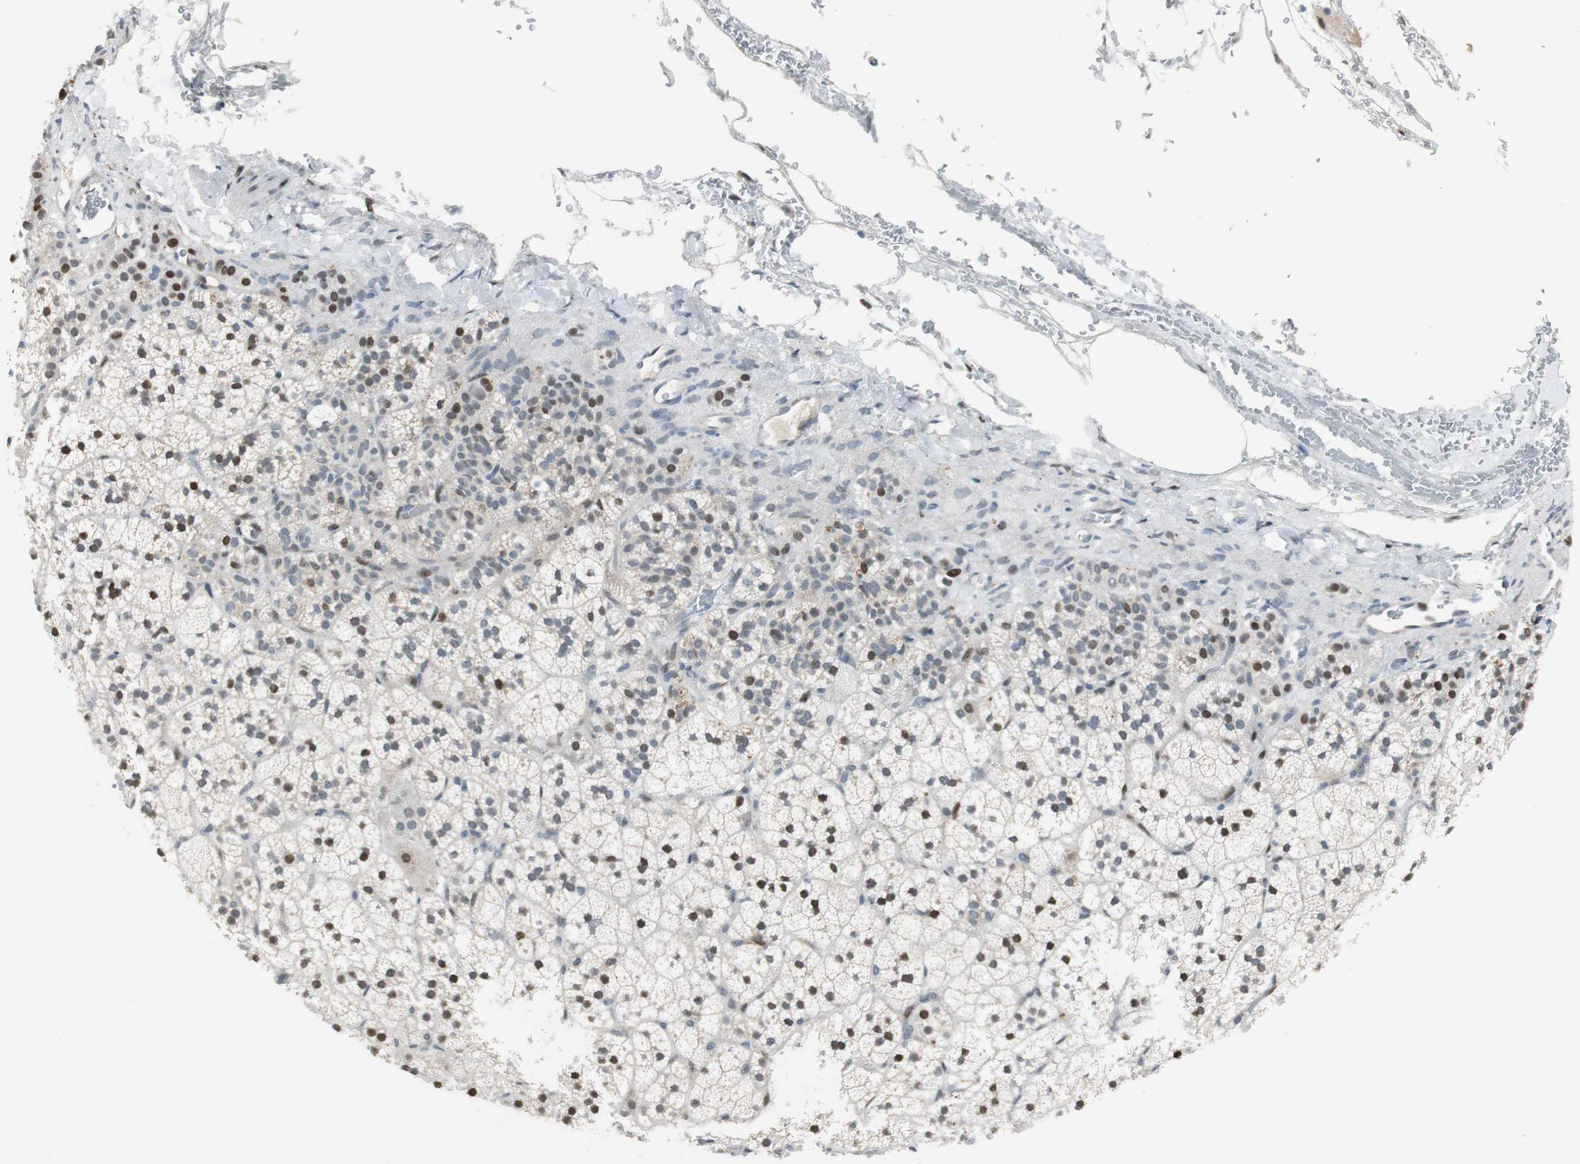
{"staining": {"intensity": "strong", "quantity": "25%-75%", "location": "cytoplasmic/membranous,nuclear"}, "tissue": "adrenal gland", "cell_type": "Glandular cells", "image_type": "normal", "snomed": [{"axis": "morphology", "description": "Normal tissue, NOS"}, {"axis": "topography", "description": "Adrenal gland"}], "caption": "Adrenal gland stained with a brown dye displays strong cytoplasmic/membranous,nuclear positive expression in about 25%-75% of glandular cells.", "gene": "AJUBA", "patient": {"sex": "male", "age": 35}}